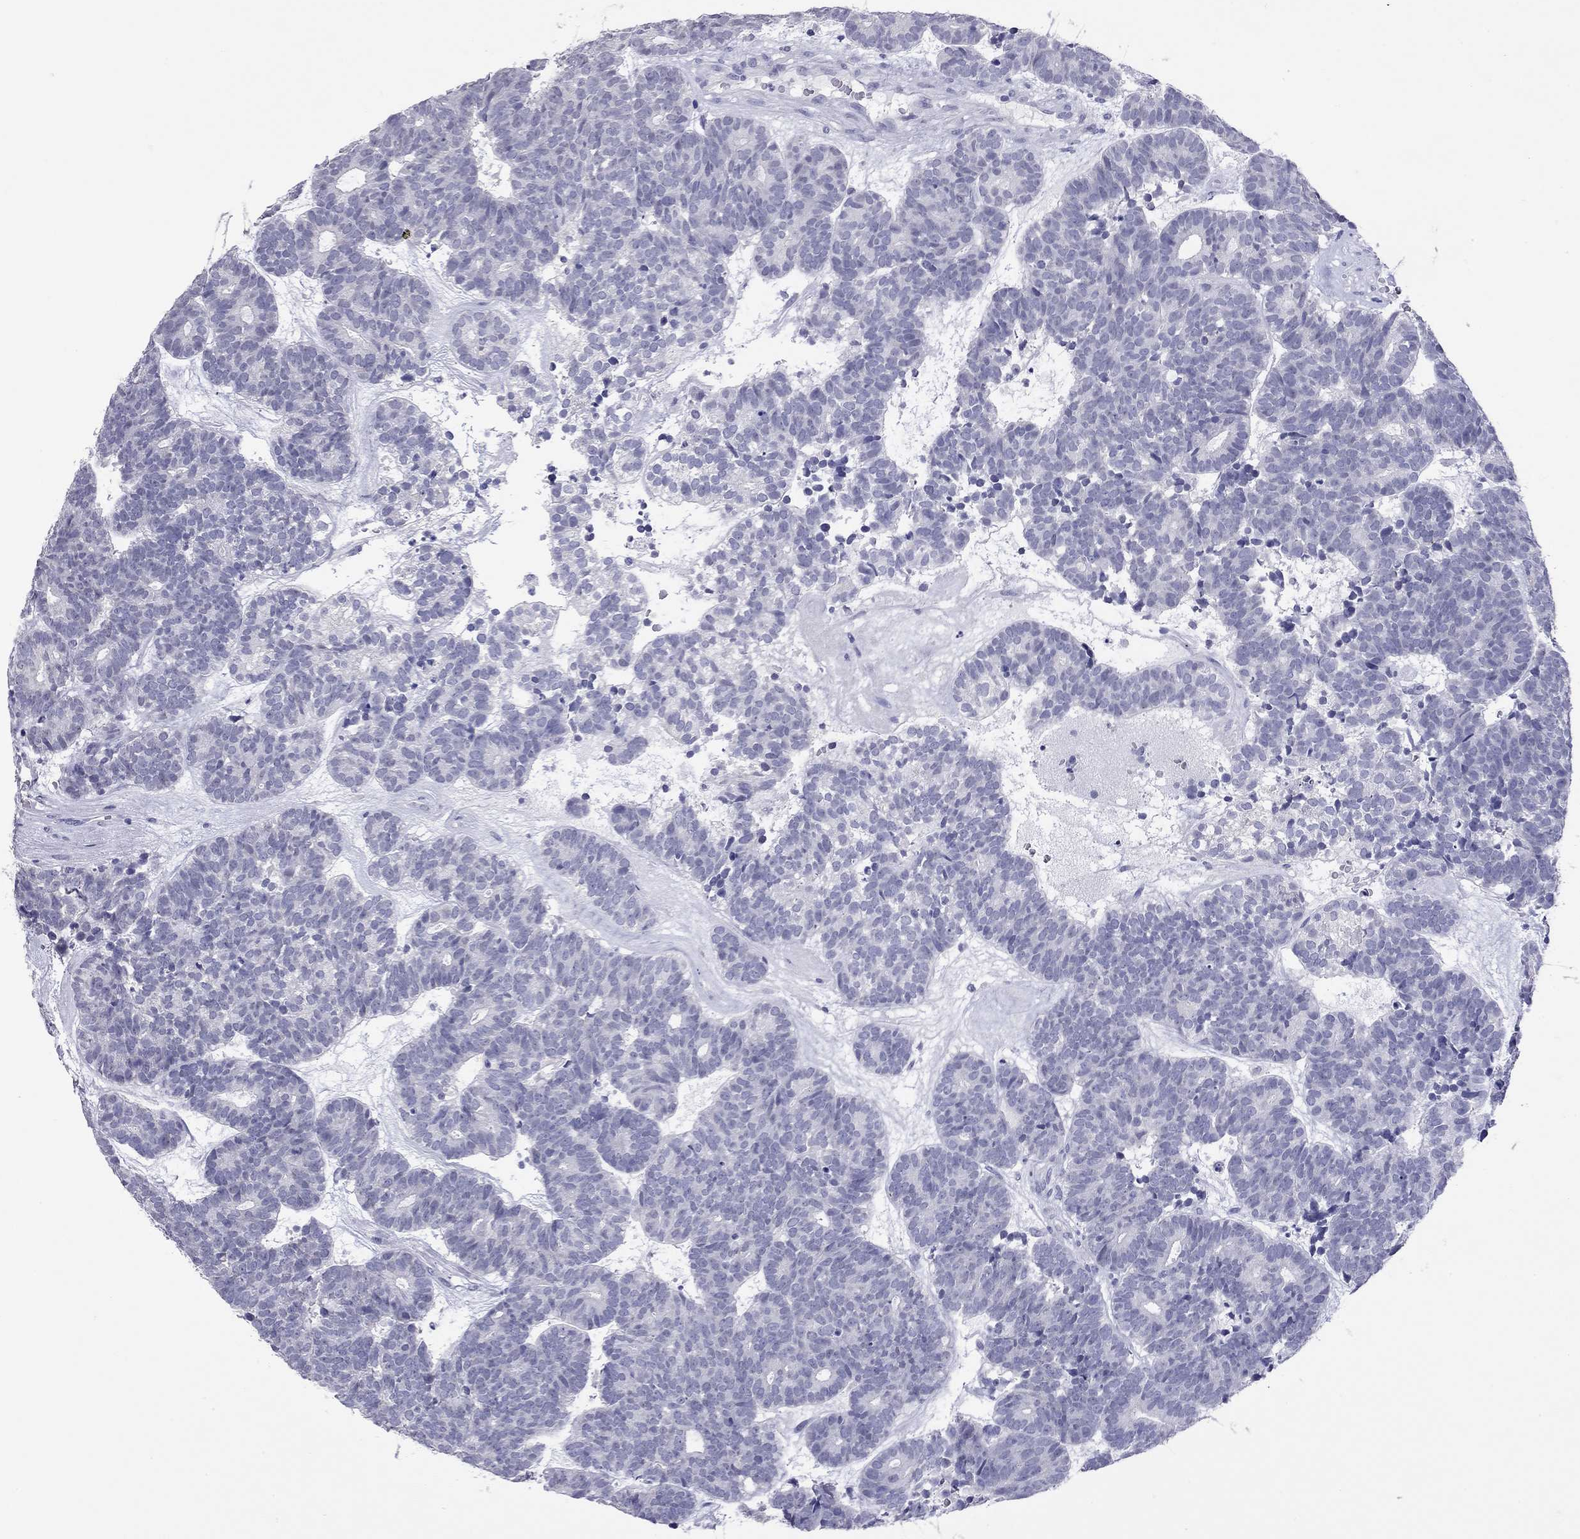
{"staining": {"intensity": "negative", "quantity": "none", "location": "none"}, "tissue": "head and neck cancer", "cell_type": "Tumor cells", "image_type": "cancer", "snomed": [{"axis": "morphology", "description": "Adenocarcinoma, NOS"}, {"axis": "topography", "description": "Head-Neck"}], "caption": "High power microscopy photomicrograph of an IHC histopathology image of adenocarcinoma (head and neck), revealing no significant expression in tumor cells. (Stains: DAB (3,3'-diaminobenzidine) immunohistochemistry with hematoxylin counter stain, Microscopy: brightfield microscopy at high magnification).", "gene": "ARMC12", "patient": {"sex": "female", "age": 81}}